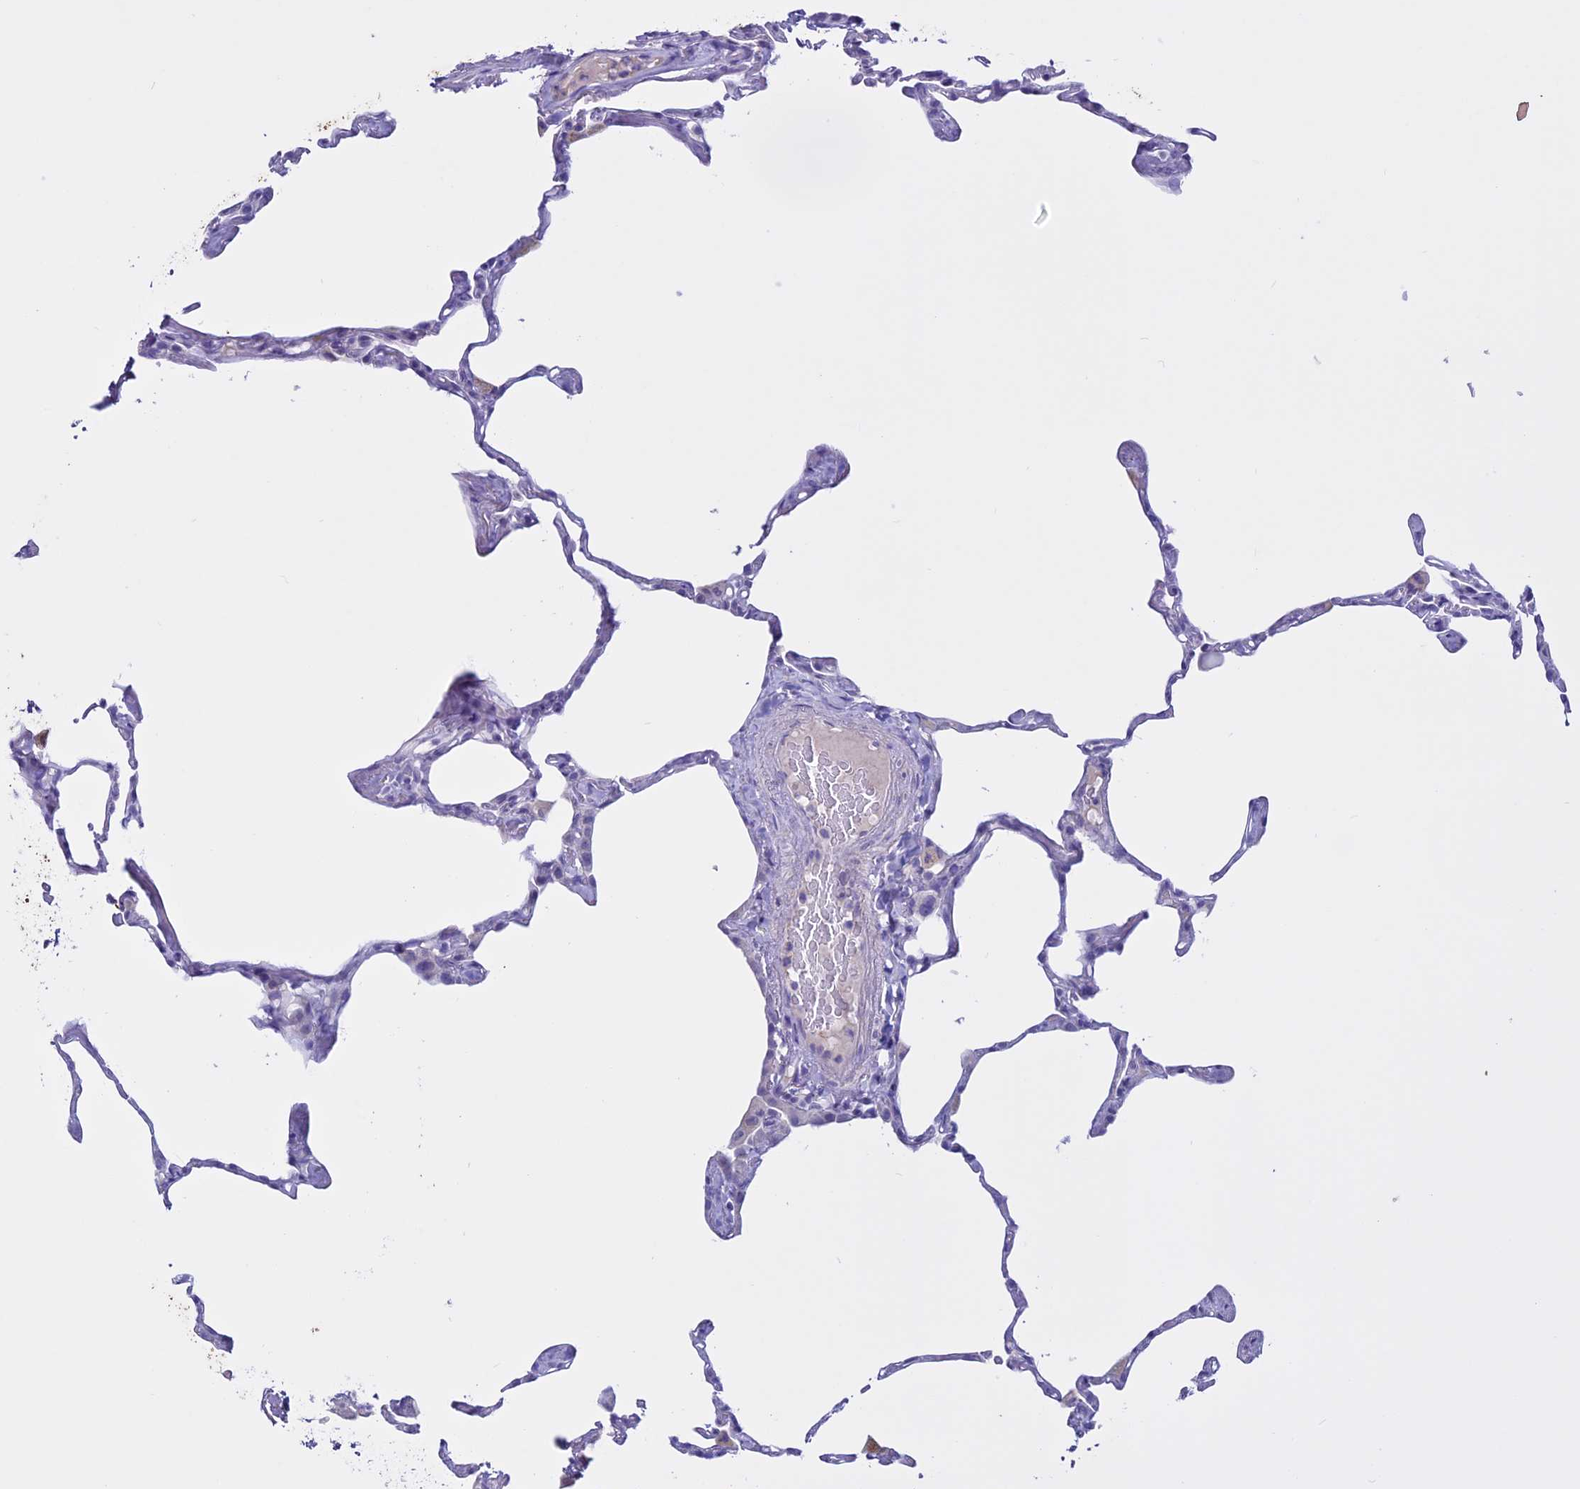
{"staining": {"intensity": "negative", "quantity": "none", "location": "none"}, "tissue": "lung", "cell_type": "Alveolar cells", "image_type": "normal", "snomed": [{"axis": "morphology", "description": "Normal tissue, NOS"}, {"axis": "topography", "description": "Lung"}], "caption": "Immunohistochemical staining of normal human lung displays no significant expression in alveolar cells.", "gene": "CLEC2L", "patient": {"sex": "male", "age": 65}}